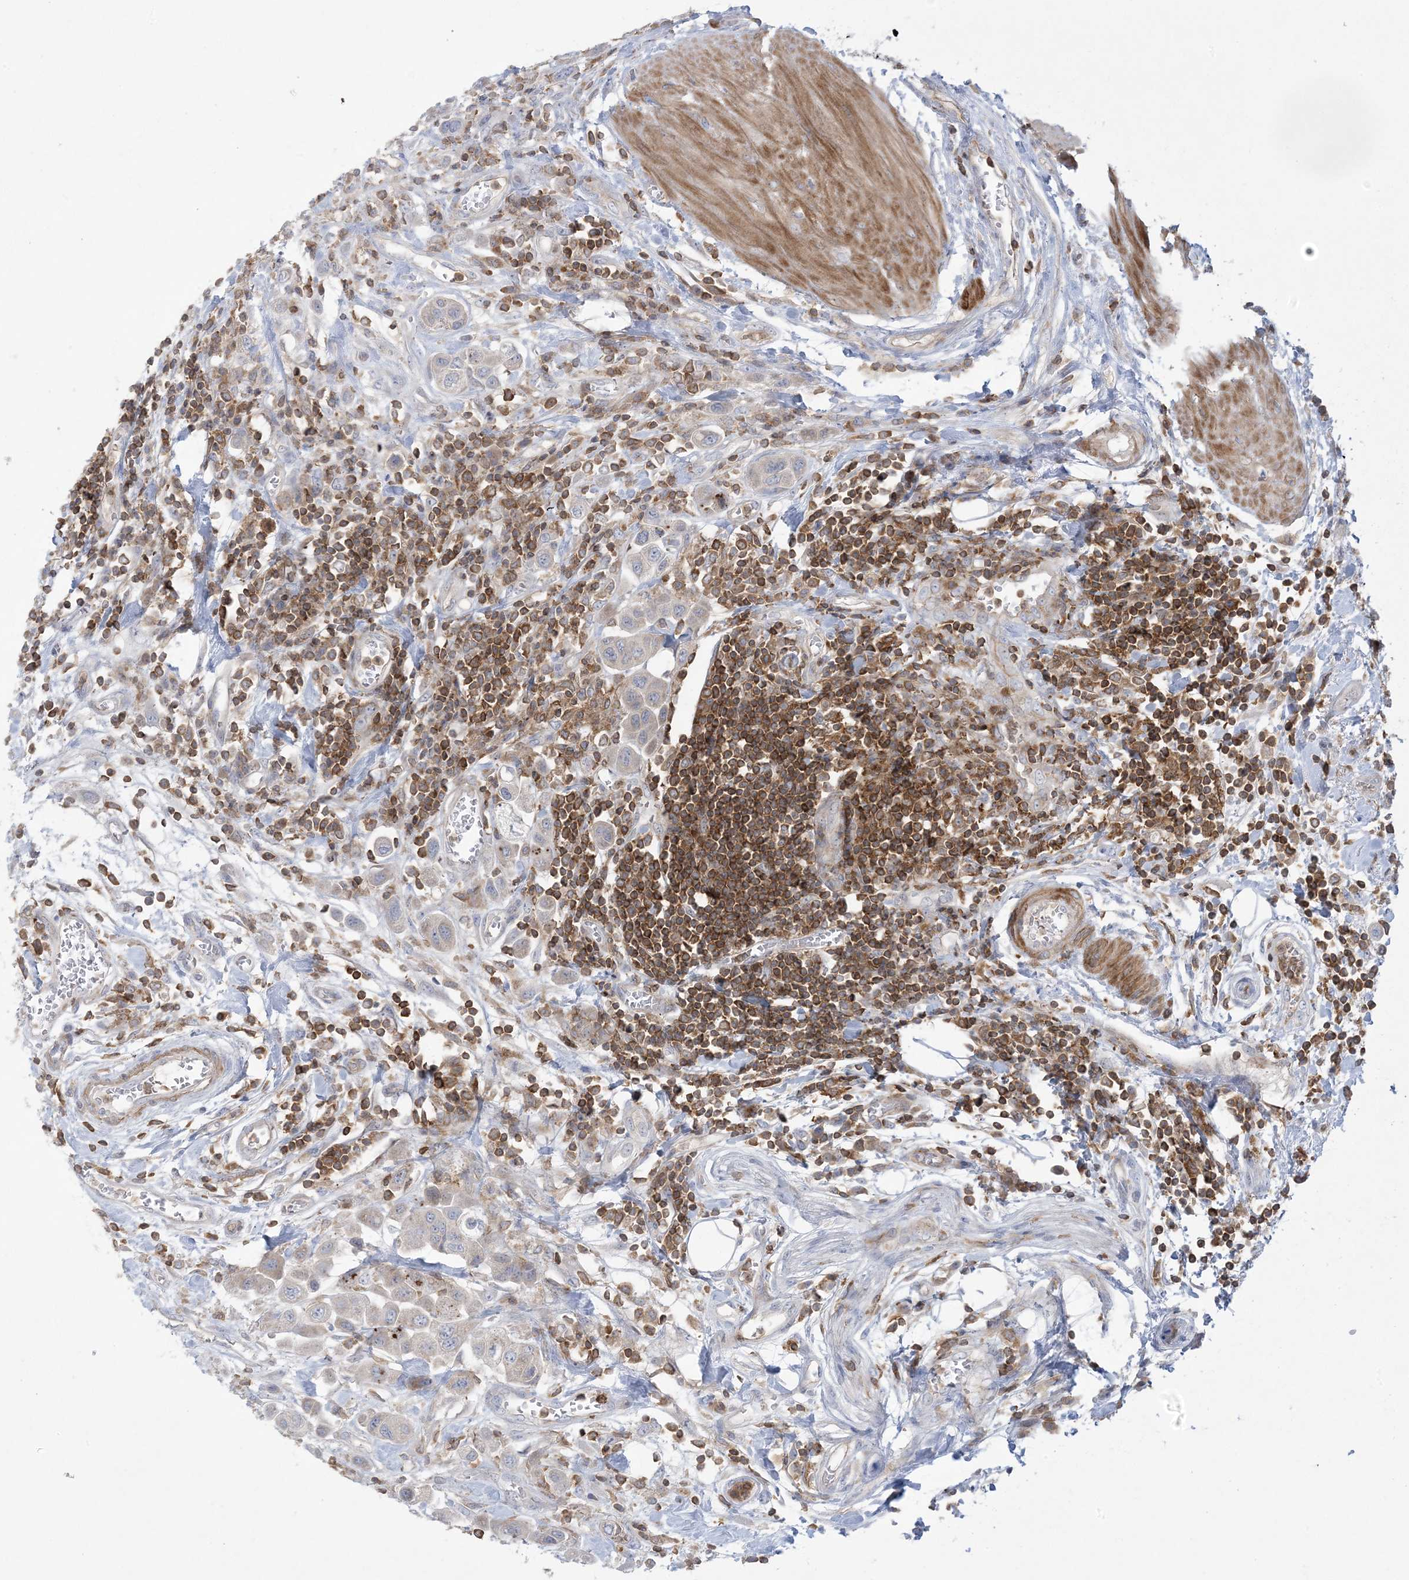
{"staining": {"intensity": "negative", "quantity": "none", "location": "none"}, "tissue": "urothelial cancer", "cell_type": "Tumor cells", "image_type": "cancer", "snomed": [{"axis": "morphology", "description": "Urothelial carcinoma, High grade"}, {"axis": "topography", "description": "Urinary bladder"}], "caption": "A micrograph of human urothelial carcinoma (high-grade) is negative for staining in tumor cells. (DAB (3,3'-diaminobenzidine) immunohistochemistry (IHC) visualized using brightfield microscopy, high magnification).", "gene": "ARHGAP30", "patient": {"sex": "male", "age": 50}}